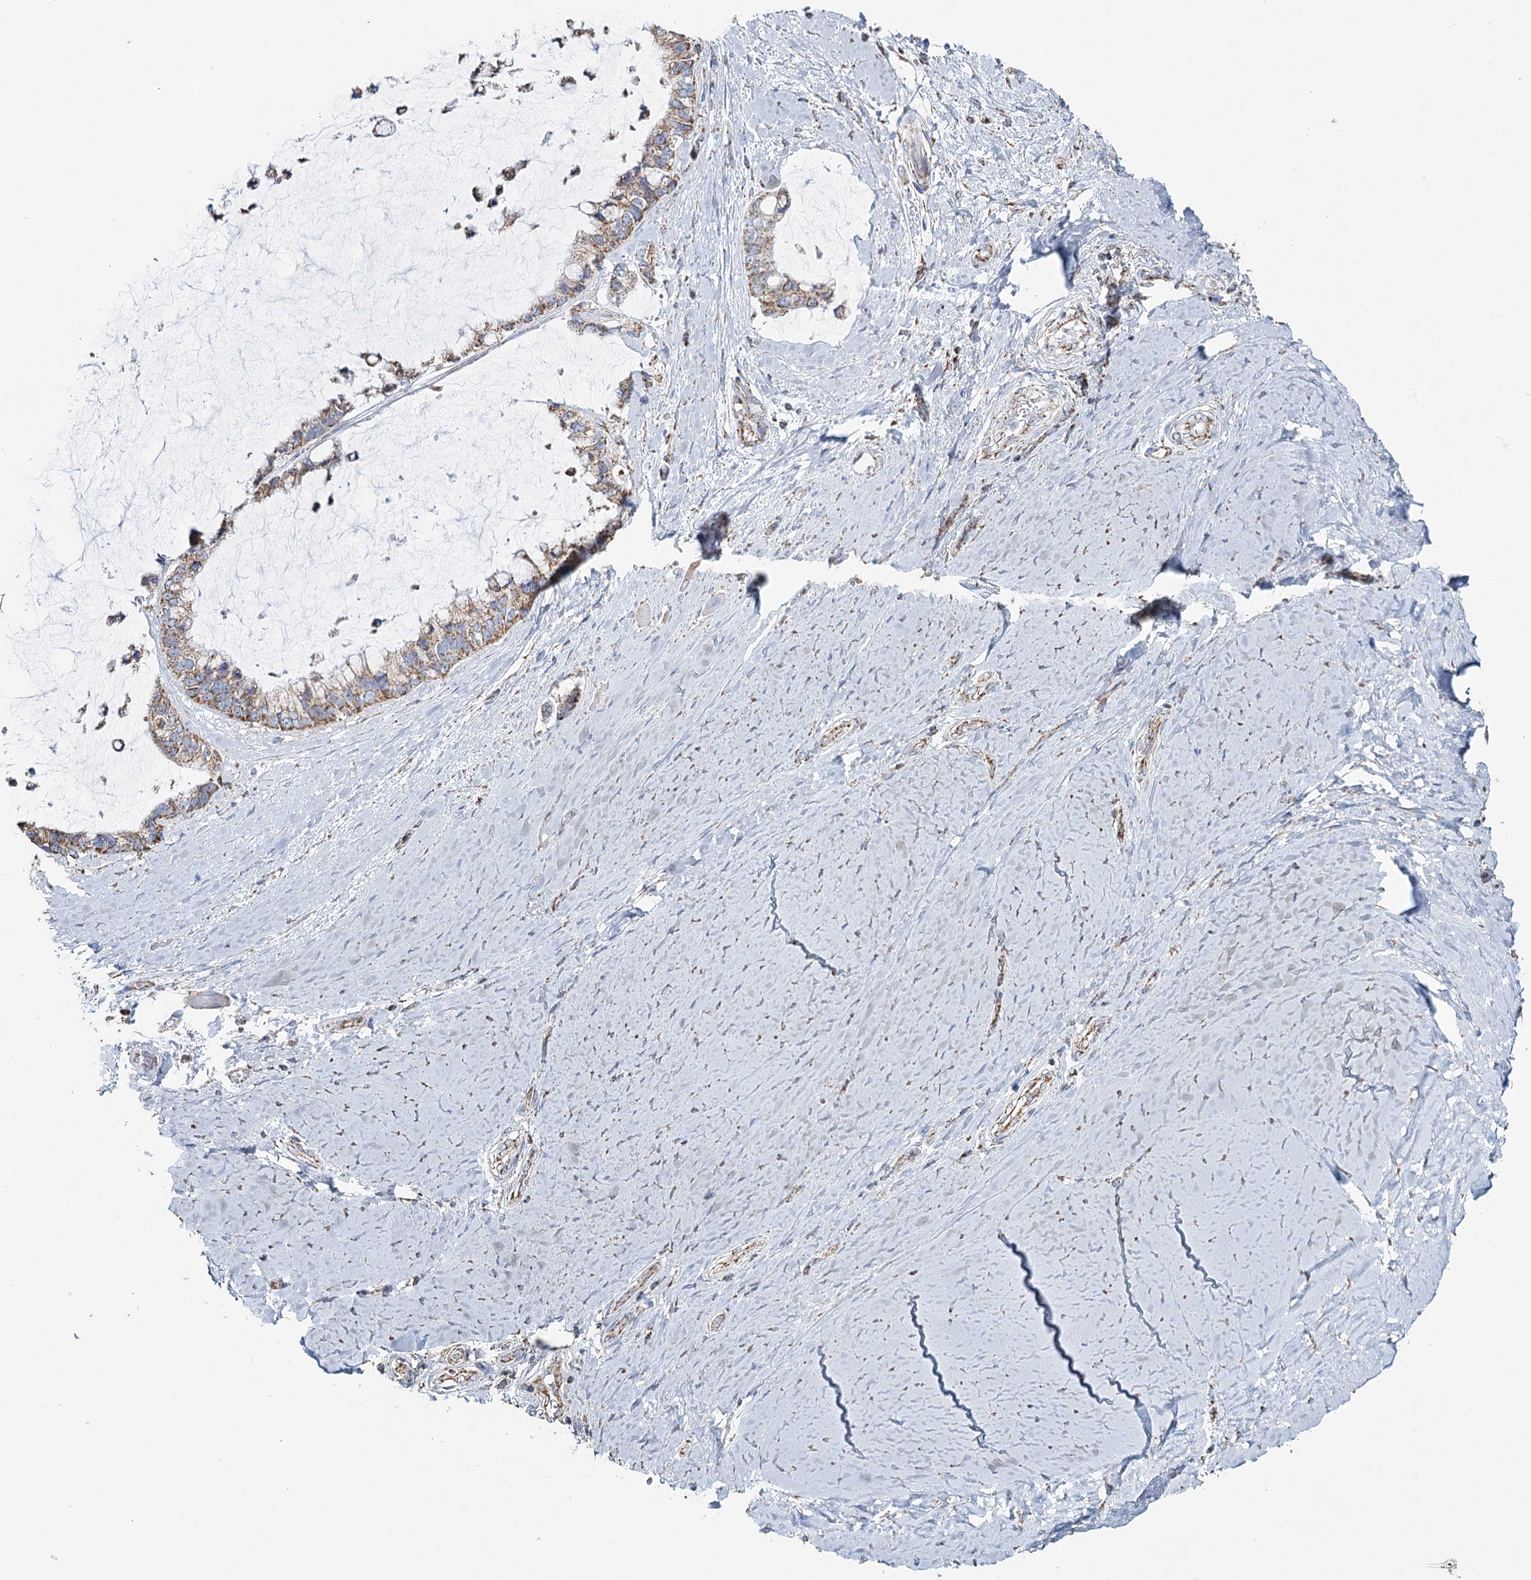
{"staining": {"intensity": "moderate", "quantity": ">75%", "location": "cytoplasmic/membranous"}, "tissue": "ovarian cancer", "cell_type": "Tumor cells", "image_type": "cancer", "snomed": [{"axis": "morphology", "description": "Cystadenocarcinoma, mucinous, NOS"}, {"axis": "topography", "description": "Ovary"}], "caption": "This micrograph exhibits immunohistochemistry (IHC) staining of ovarian mucinous cystadenocarcinoma, with medium moderate cytoplasmic/membranous expression in approximately >75% of tumor cells.", "gene": "MRPL44", "patient": {"sex": "female", "age": 39}}